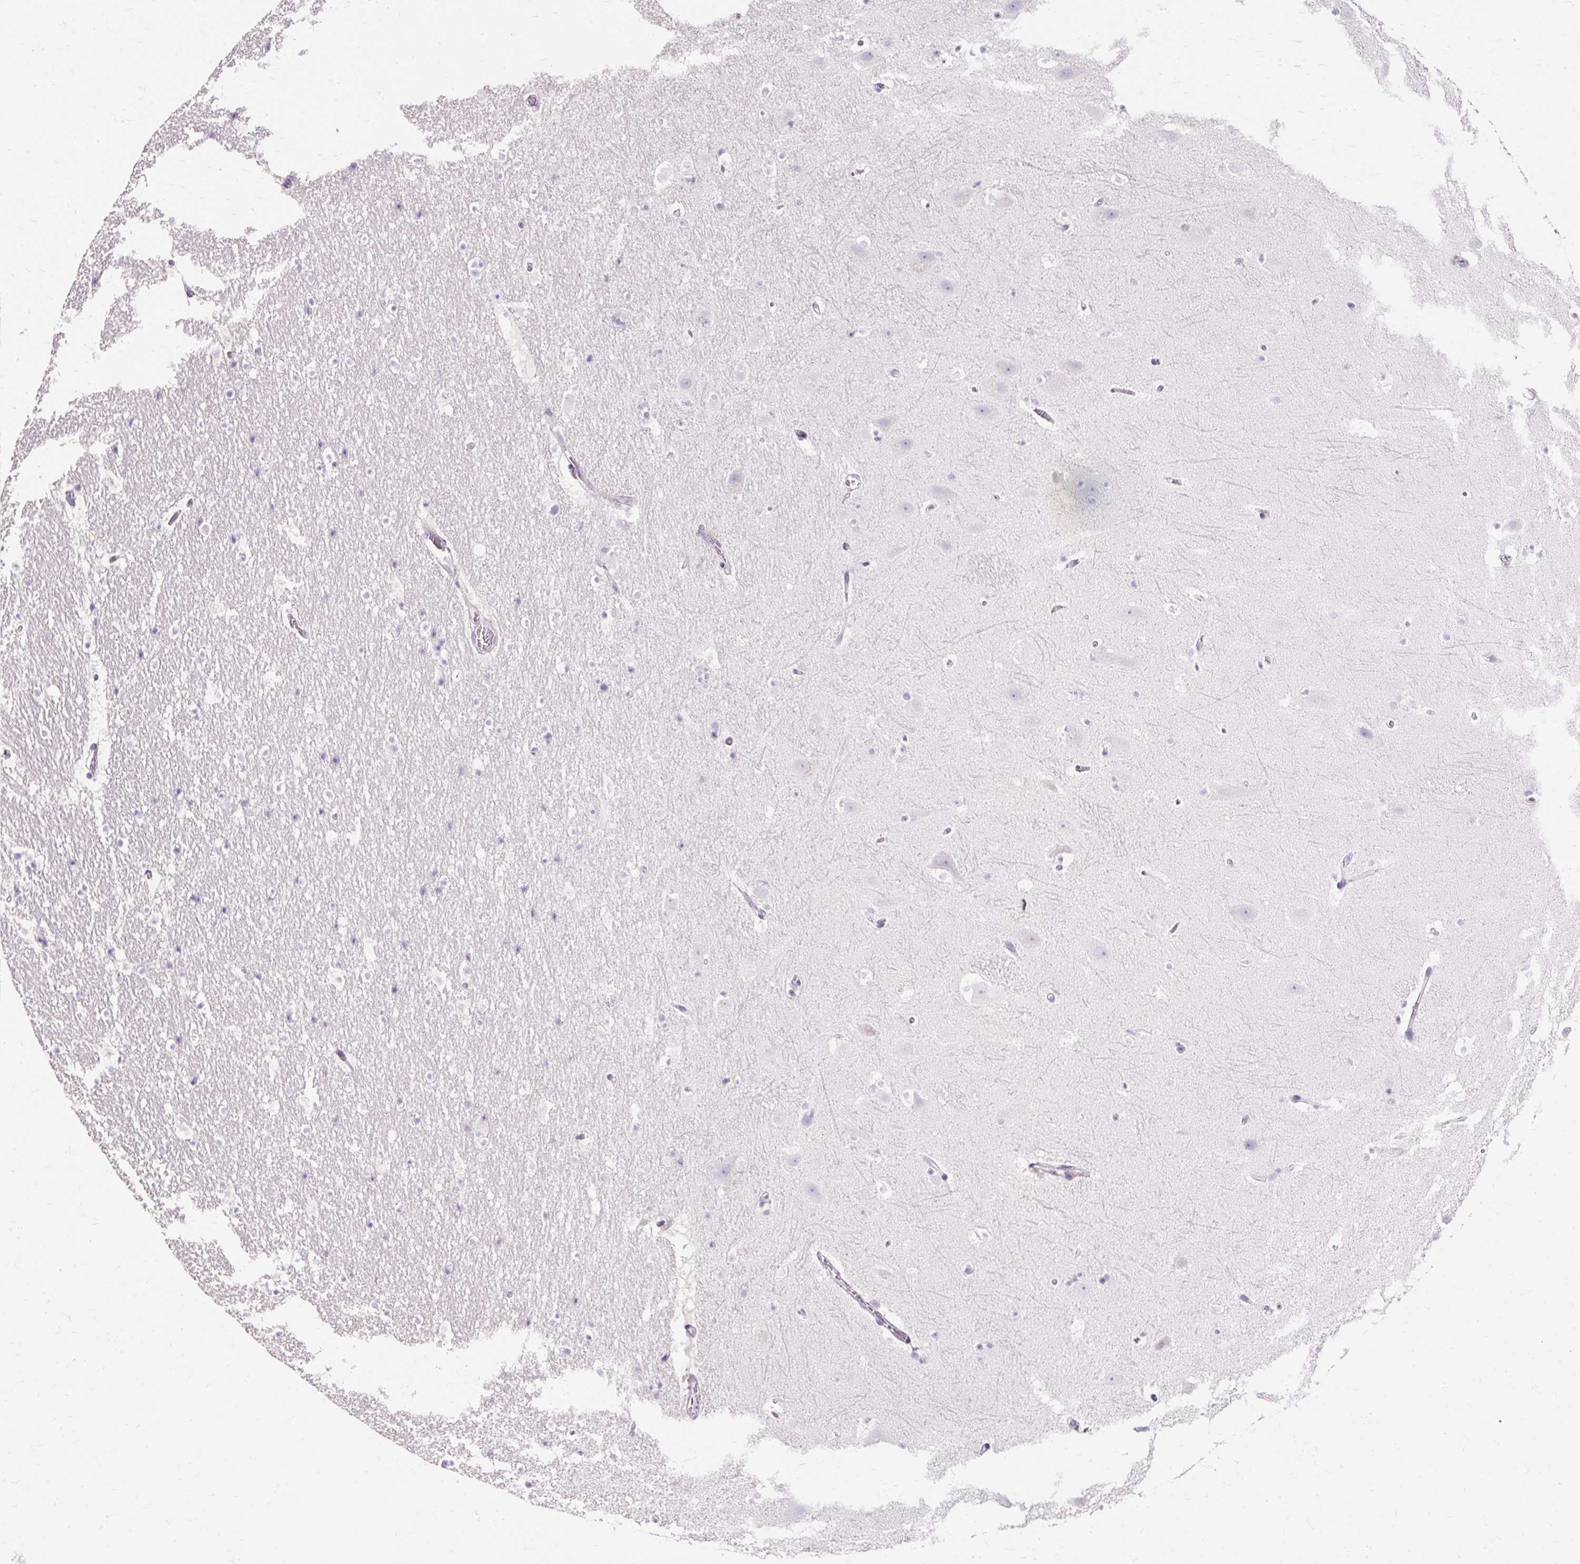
{"staining": {"intensity": "negative", "quantity": "none", "location": "none"}, "tissue": "hippocampus", "cell_type": "Glial cells", "image_type": "normal", "snomed": [{"axis": "morphology", "description": "Normal tissue, NOS"}, {"axis": "topography", "description": "Hippocampus"}], "caption": "There is no significant staining in glial cells of hippocampus. The staining was performed using DAB (3,3'-diaminobenzidine) to visualize the protein expression in brown, while the nuclei were stained in blue with hematoxylin (Magnification: 20x).", "gene": "TMEM213", "patient": {"sex": "male", "age": 37}}